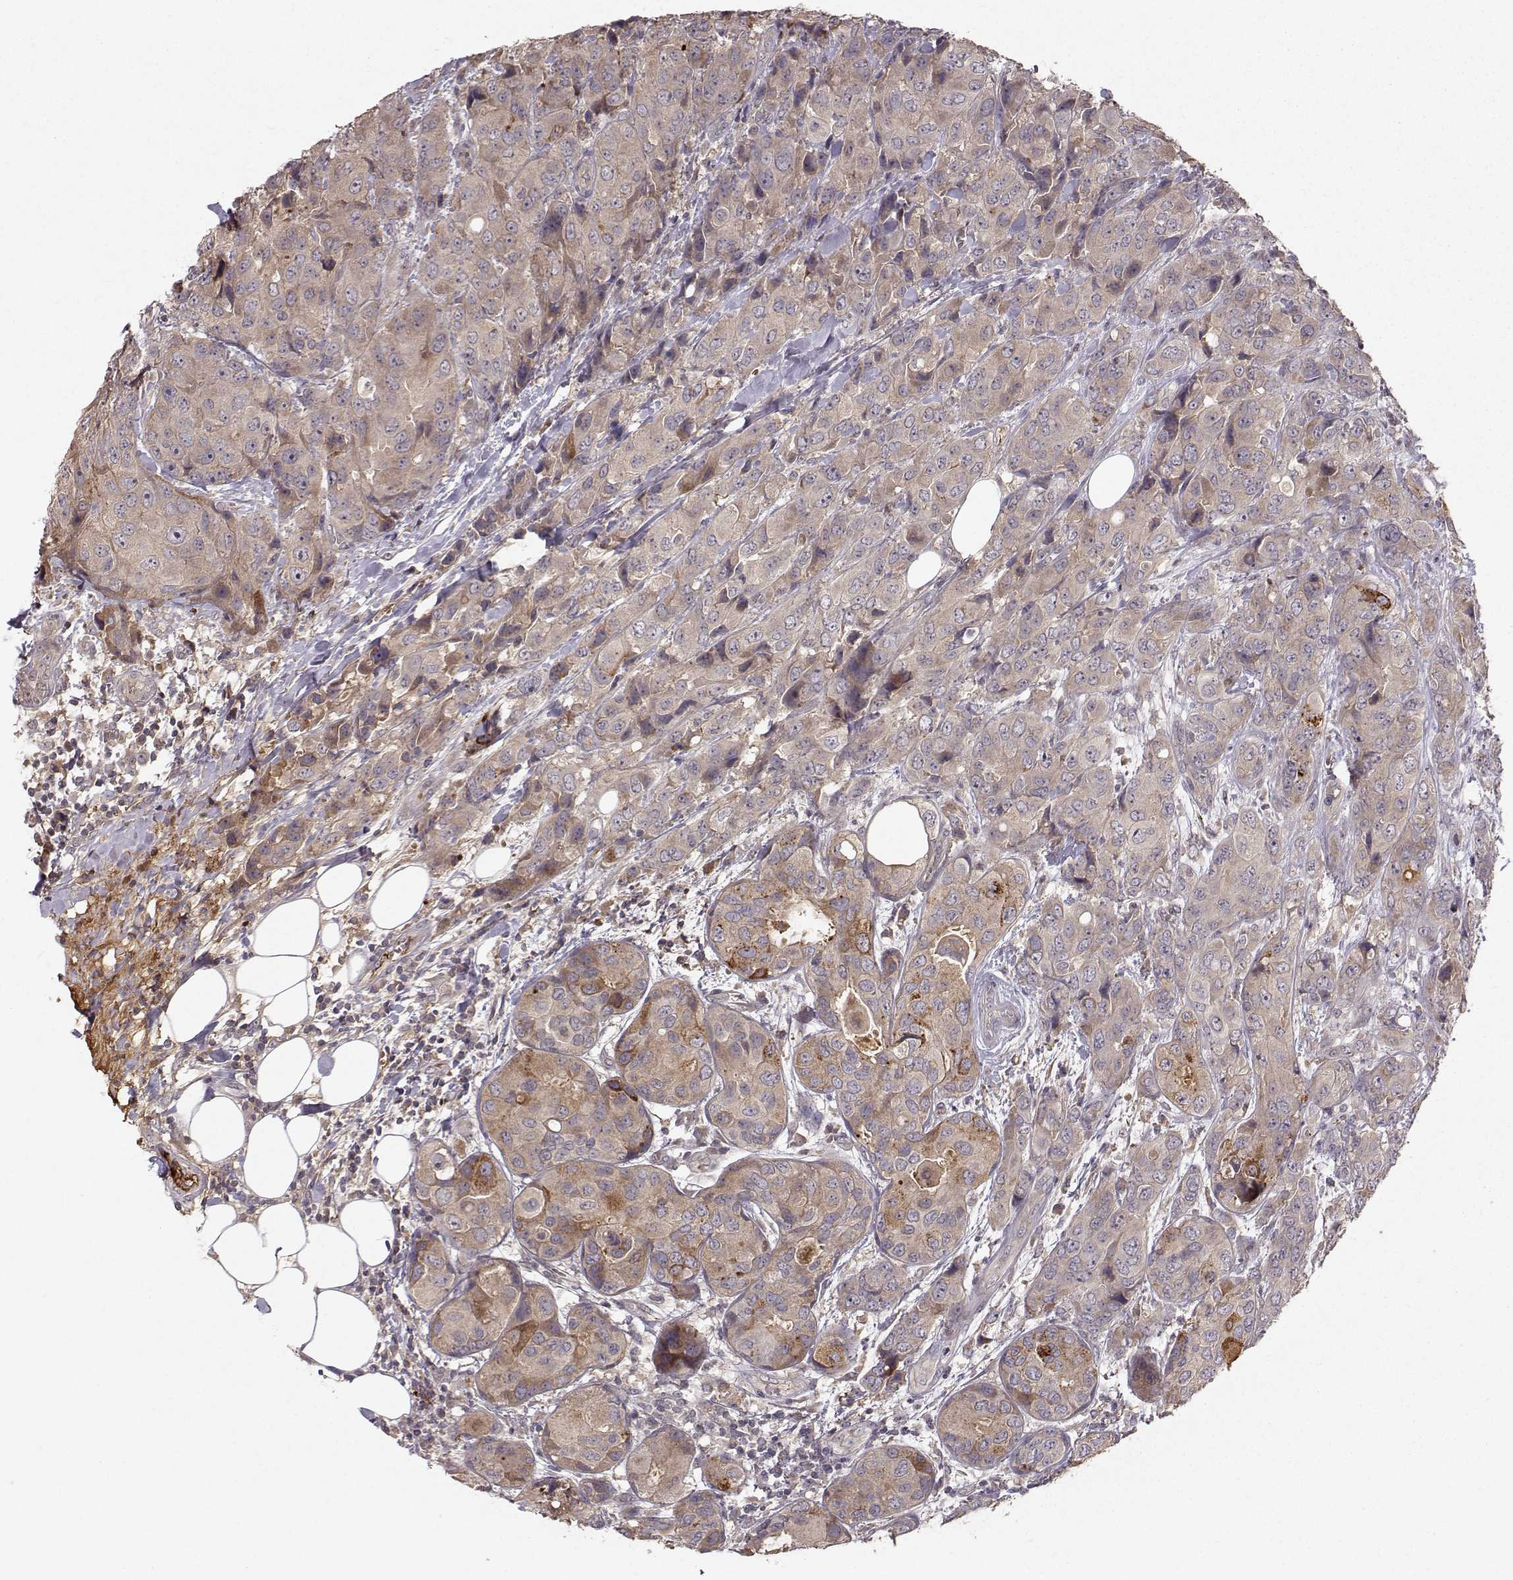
{"staining": {"intensity": "weak", "quantity": "<25%", "location": "cytoplasmic/membranous"}, "tissue": "breast cancer", "cell_type": "Tumor cells", "image_type": "cancer", "snomed": [{"axis": "morphology", "description": "Duct carcinoma"}, {"axis": "topography", "description": "Breast"}], "caption": "Tumor cells show no significant protein expression in breast cancer (intraductal carcinoma).", "gene": "WNT6", "patient": {"sex": "female", "age": 43}}